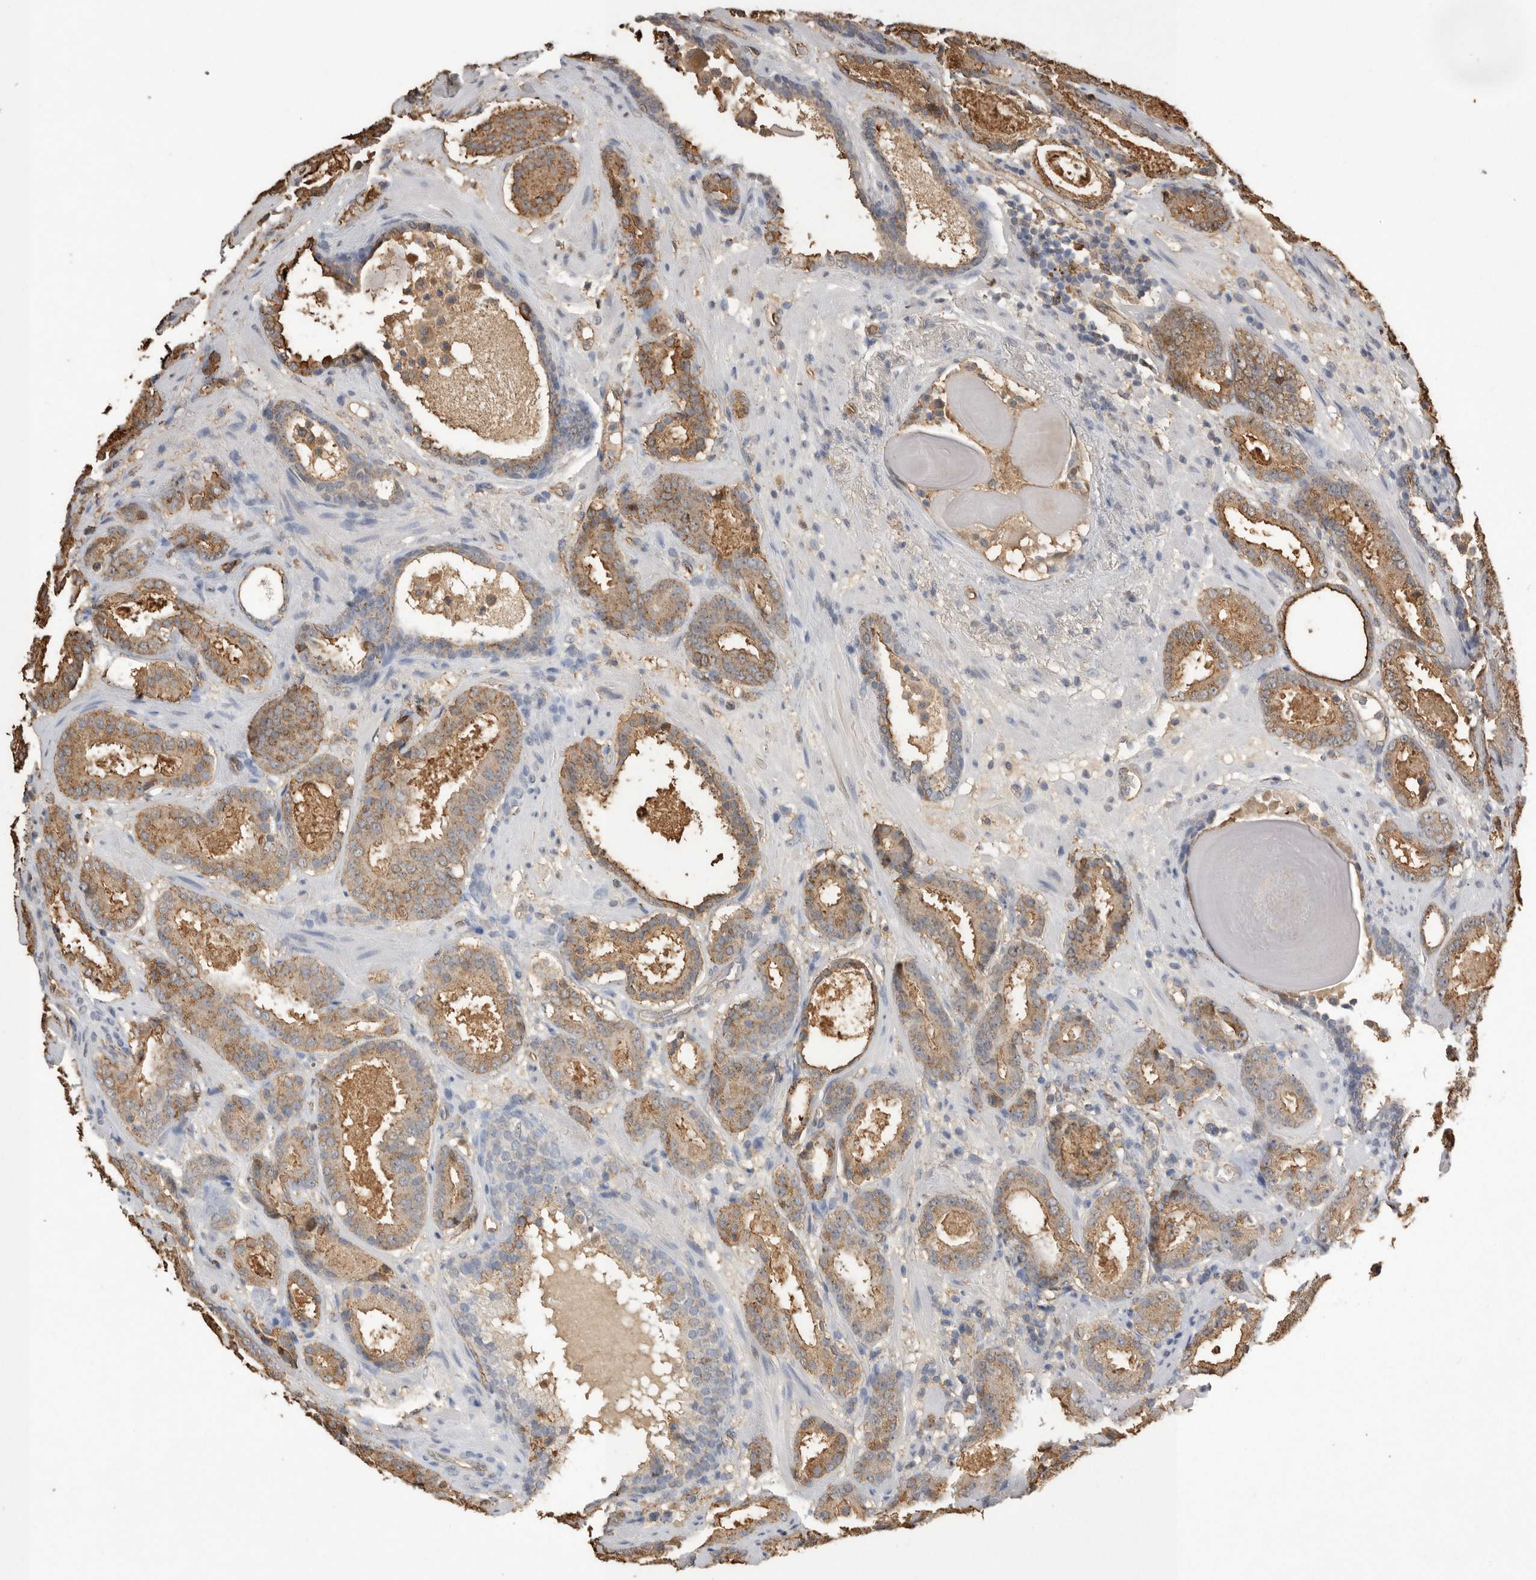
{"staining": {"intensity": "weak", "quantity": ">75%", "location": "cytoplasmic/membranous"}, "tissue": "prostate cancer", "cell_type": "Tumor cells", "image_type": "cancer", "snomed": [{"axis": "morphology", "description": "Adenocarcinoma, Low grade"}, {"axis": "topography", "description": "Prostate"}], "caption": "A photomicrograph of human prostate low-grade adenocarcinoma stained for a protein shows weak cytoplasmic/membranous brown staining in tumor cells. Nuclei are stained in blue.", "gene": "IL27", "patient": {"sex": "male", "age": 69}}